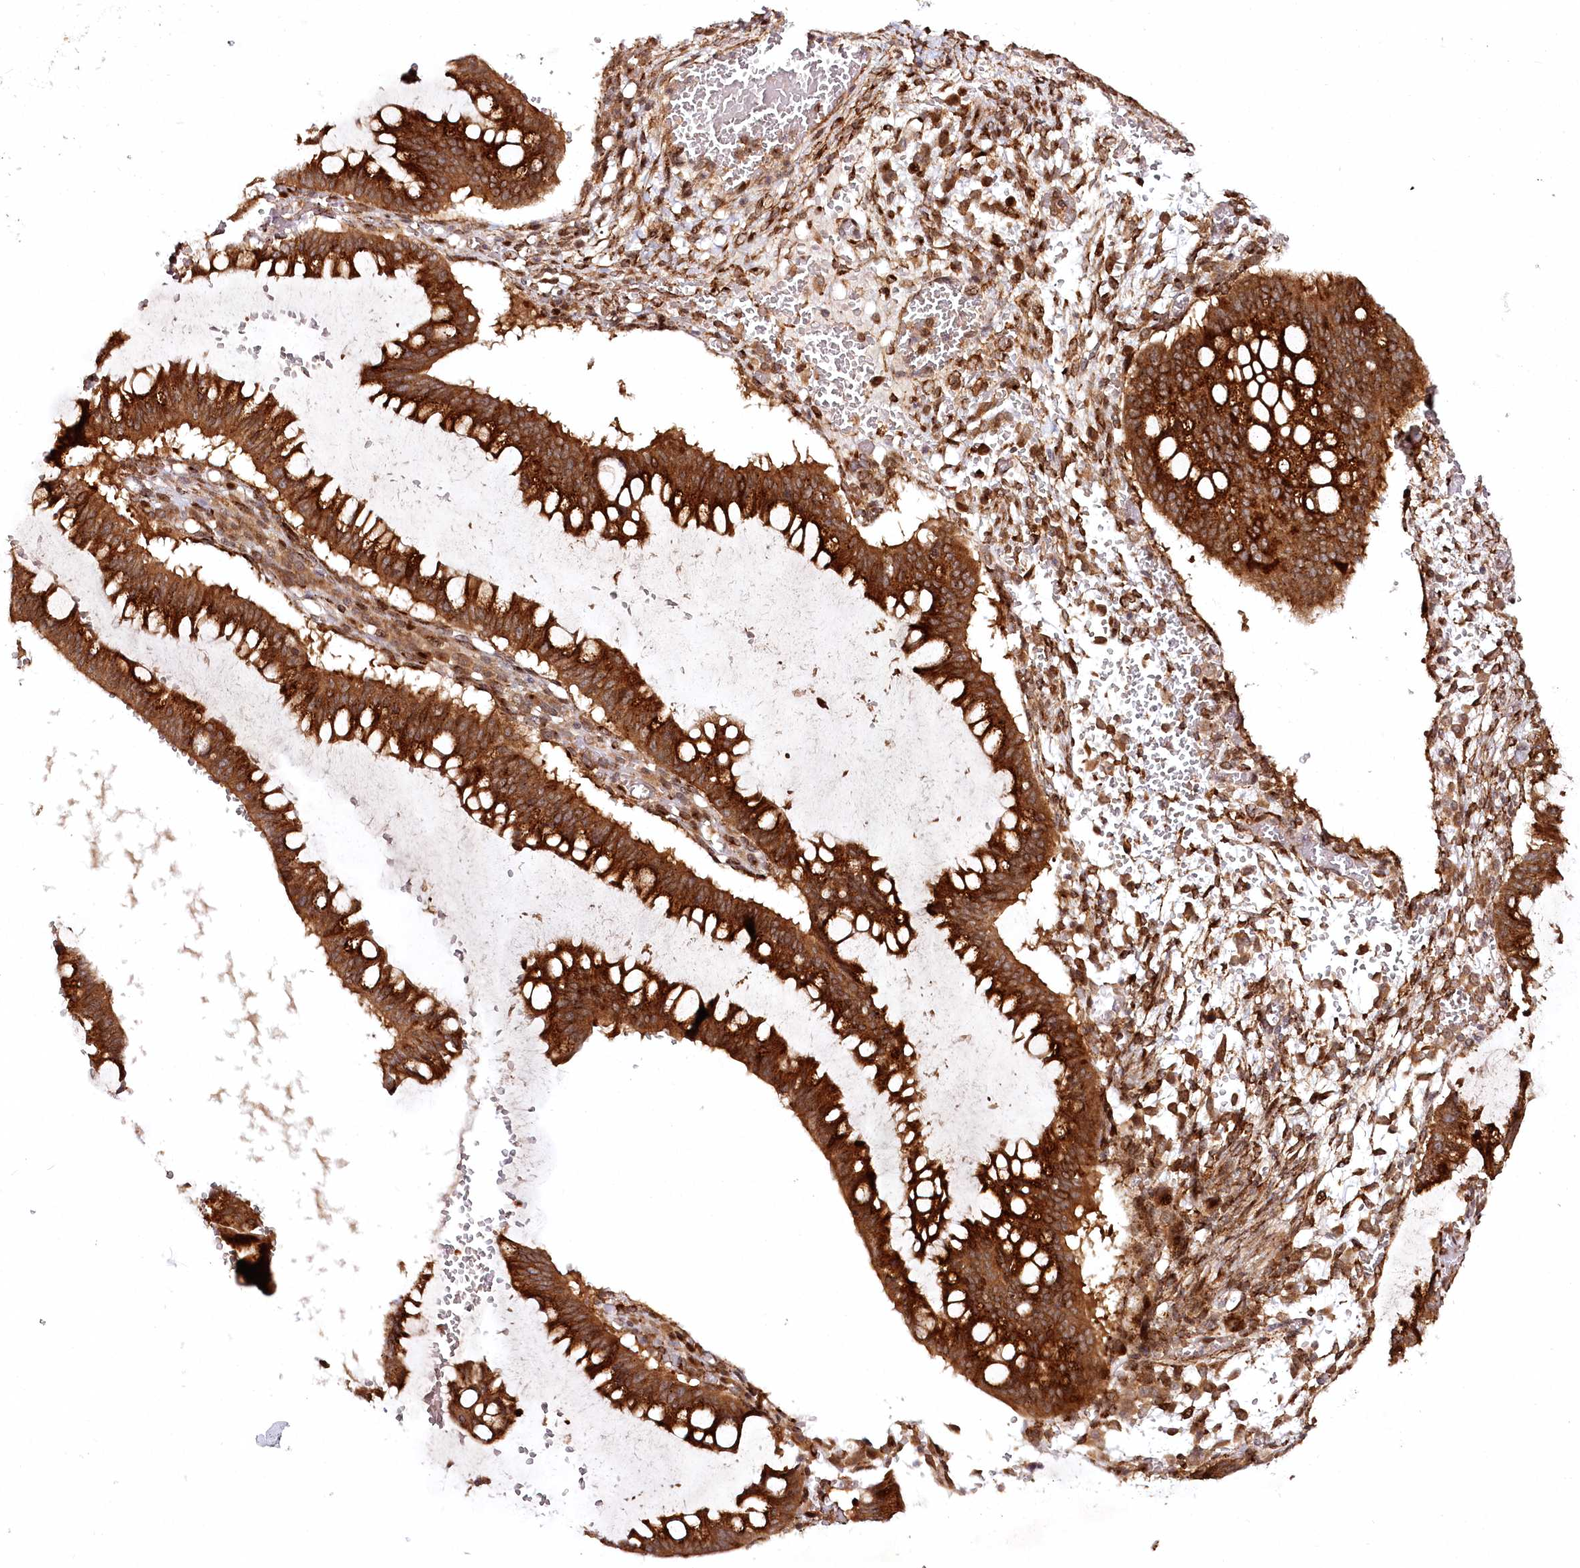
{"staining": {"intensity": "strong", "quantity": ">75%", "location": "cytoplasmic/membranous"}, "tissue": "ovarian cancer", "cell_type": "Tumor cells", "image_type": "cancer", "snomed": [{"axis": "morphology", "description": "Cystadenocarcinoma, mucinous, NOS"}, {"axis": "topography", "description": "Ovary"}], "caption": "Tumor cells exhibit high levels of strong cytoplasmic/membranous staining in approximately >75% of cells in ovarian cancer.", "gene": "COPG1", "patient": {"sex": "female", "age": 73}}